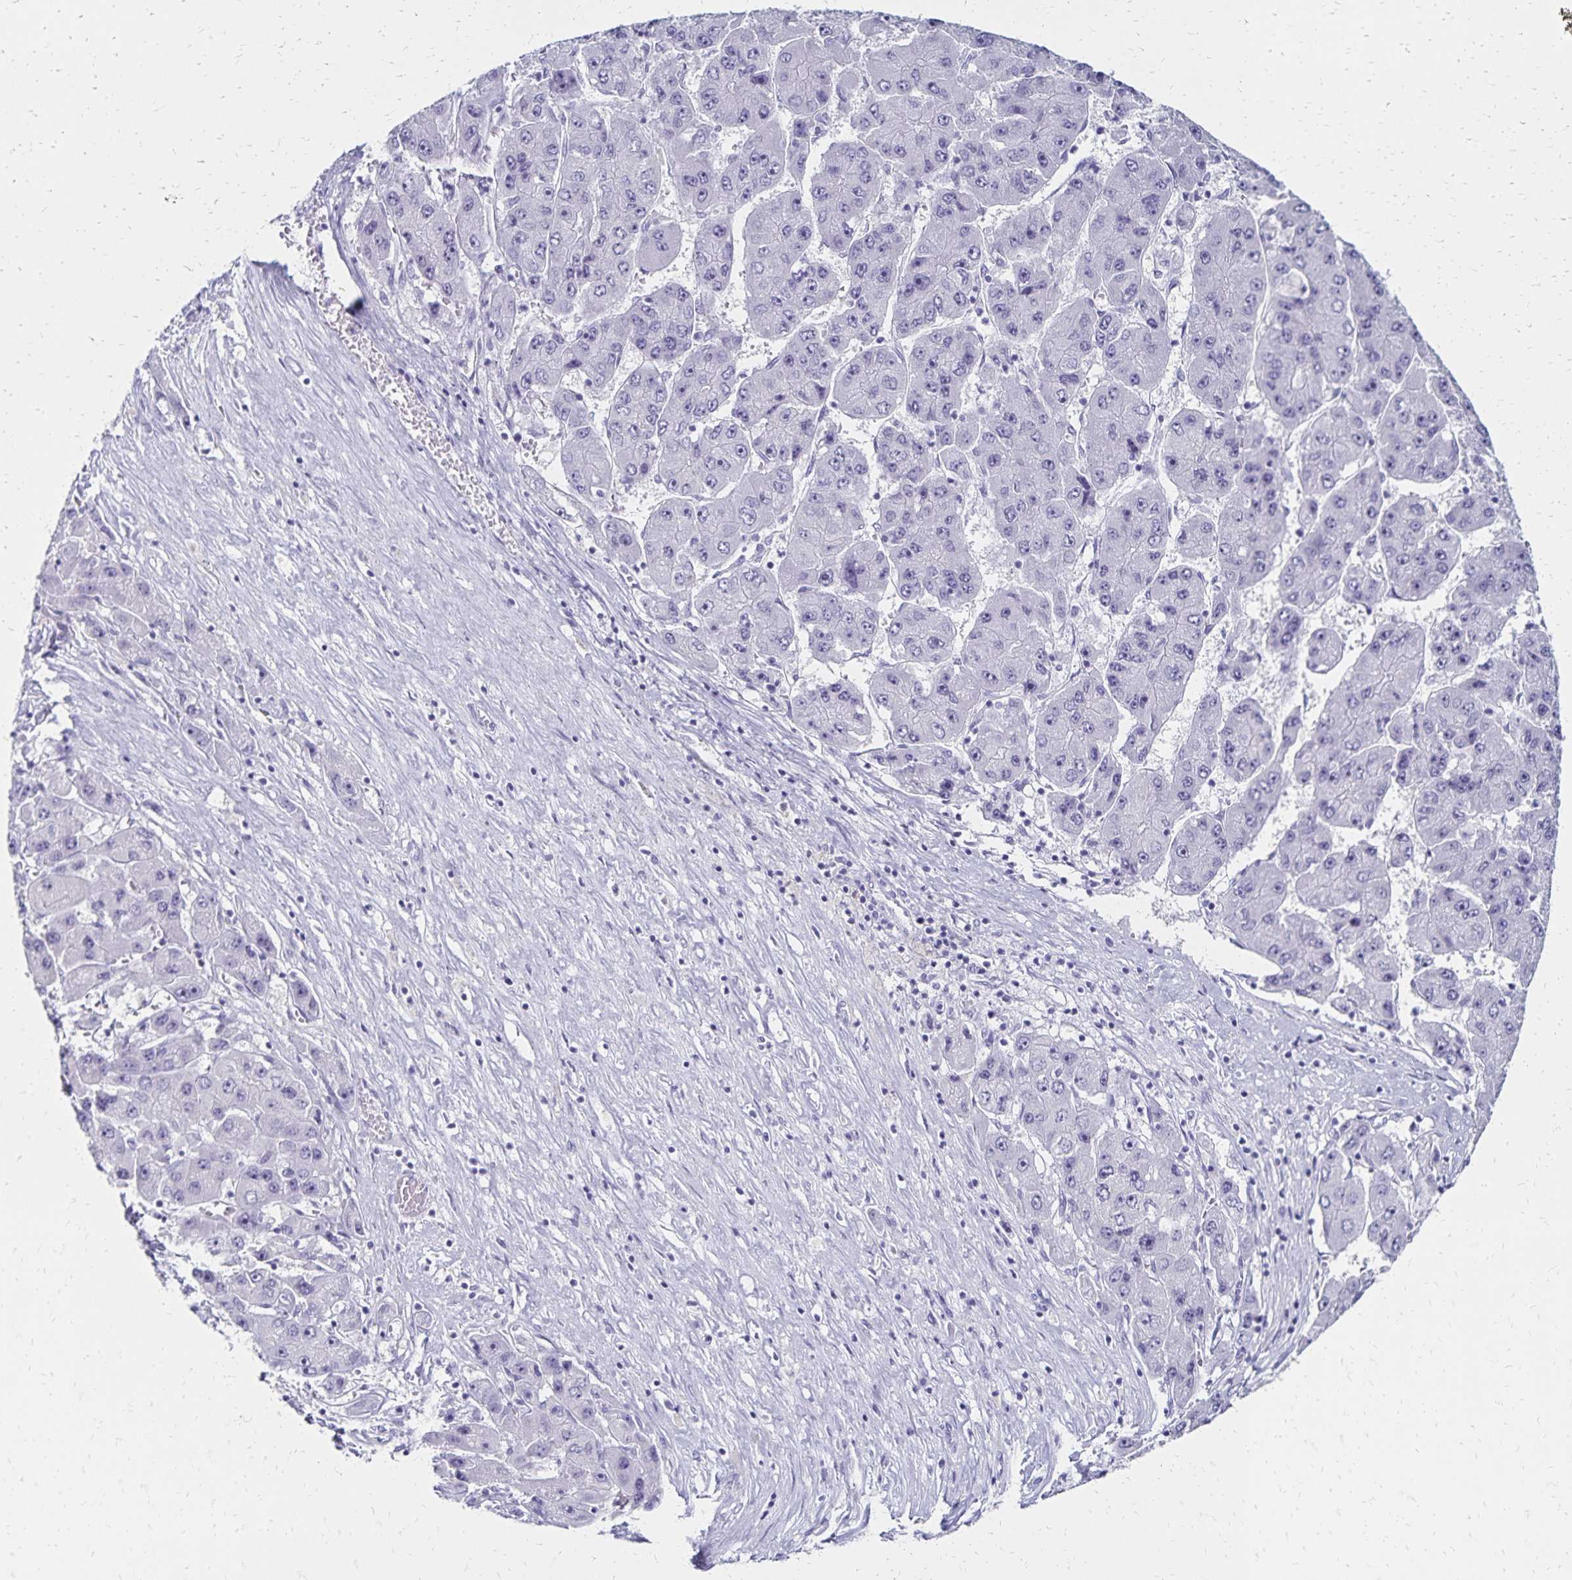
{"staining": {"intensity": "negative", "quantity": "none", "location": "none"}, "tissue": "liver cancer", "cell_type": "Tumor cells", "image_type": "cancer", "snomed": [{"axis": "morphology", "description": "Carcinoma, Hepatocellular, NOS"}, {"axis": "topography", "description": "Liver"}], "caption": "Tumor cells show no significant protein staining in hepatocellular carcinoma (liver).", "gene": "GIP", "patient": {"sex": "female", "age": 61}}